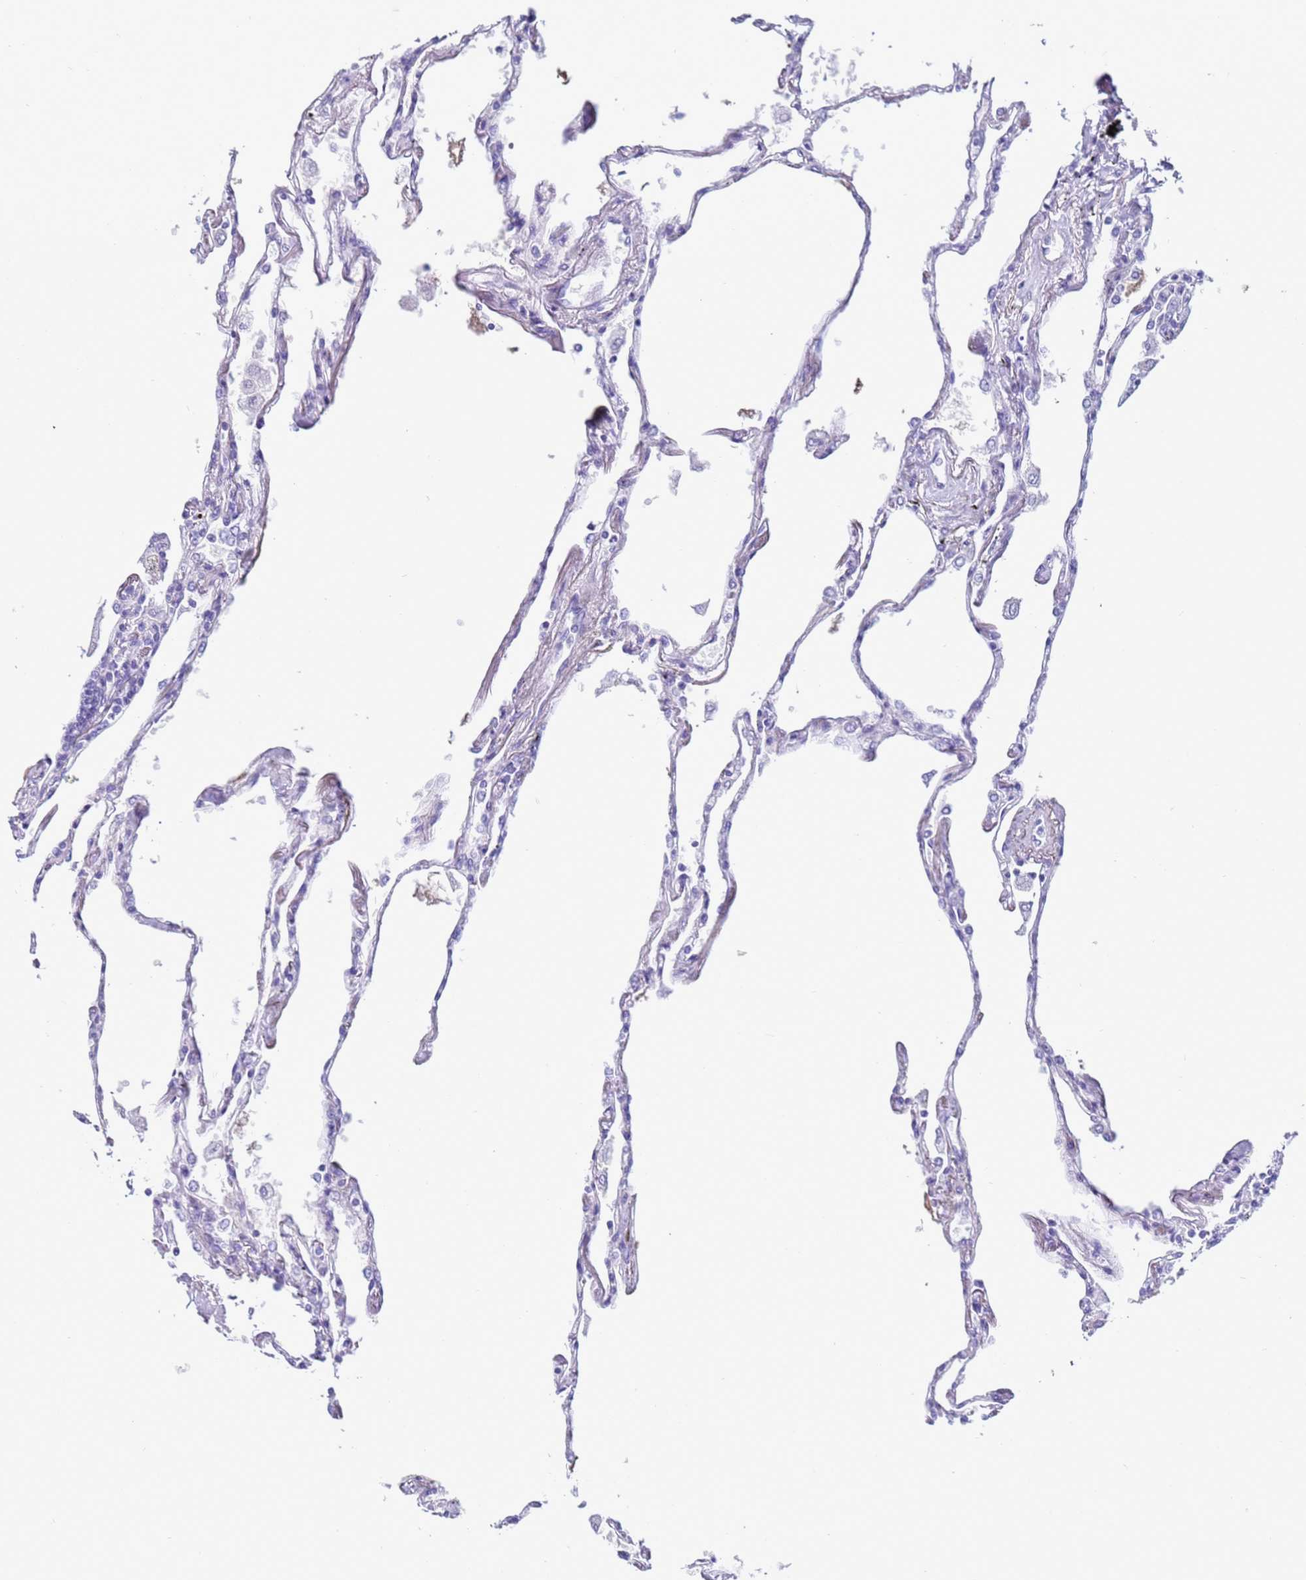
{"staining": {"intensity": "negative", "quantity": "none", "location": "none"}, "tissue": "lung", "cell_type": "Alveolar cells", "image_type": "normal", "snomed": [{"axis": "morphology", "description": "Normal tissue, NOS"}, {"axis": "topography", "description": "Lung"}], "caption": "Human lung stained for a protein using IHC reveals no staining in alveolar cells.", "gene": "CST1", "patient": {"sex": "female", "age": 67}}